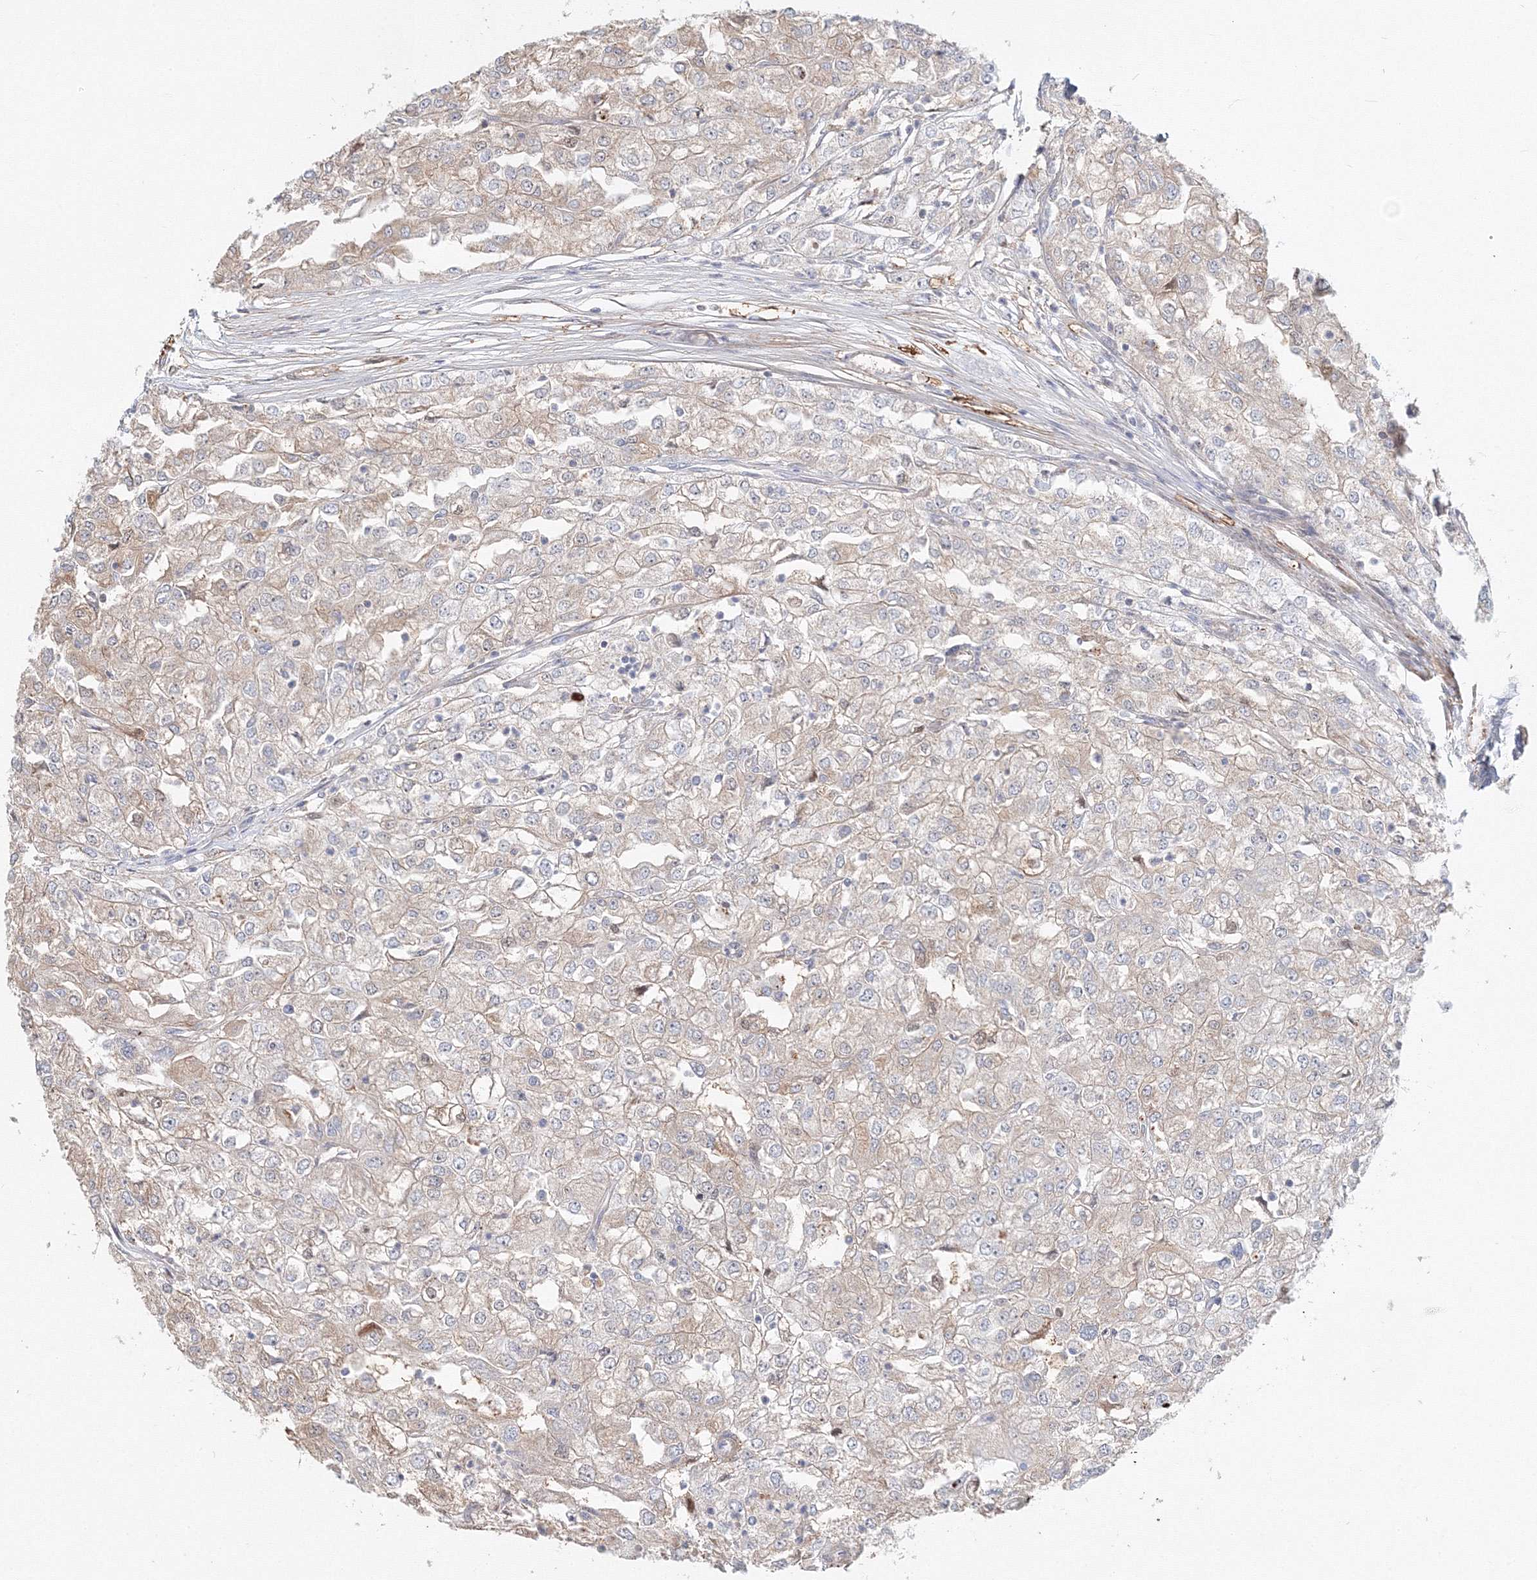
{"staining": {"intensity": "weak", "quantity": "<25%", "location": "cytoplasmic/membranous"}, "tissue": "renal cancer", "cell_type": "Tumor cells", "image_type": "cancer", "snomed": [{"axis": "morphology", "description": "Adenocarcinoma, NOS"}, {"axis": "topography", "description": "Kidney"}], "caption": "Tumor cells are negative for brown protein staining in renal cancer (adenocarcinoma).", "gene": "ARHGAP21", "patient": {"sex": "female", "age": 54}}